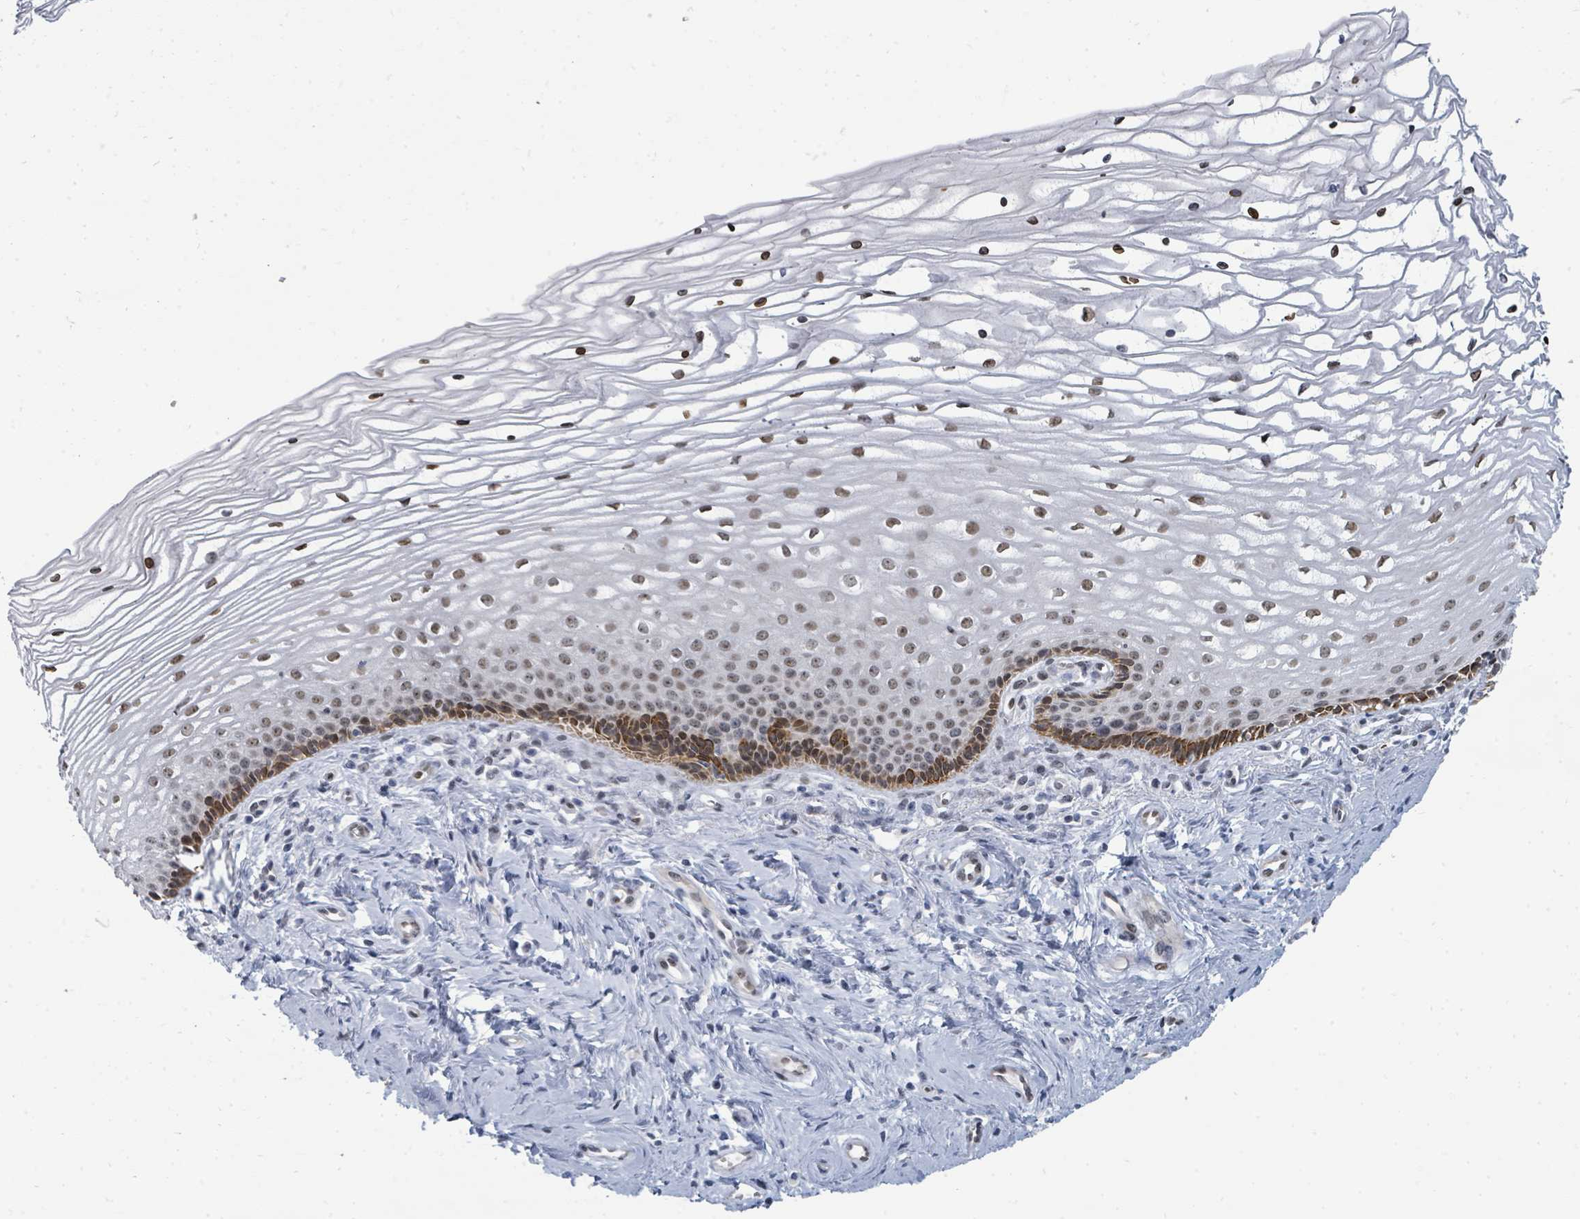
{"staining": {"intensity": "strong", "quantity": ">75%", "location": "nuclear"}, "tissue": "cervix", "cell_type": "Glandular cells", "image_type": "normal", "snomed": [{"axis": "morphology", "description": "Normal tissue, NOS"}, {"axis": "topography", "description": "Cervix"}], "caption": "This is a photomicrograph of IHC staining of unremarkable cervix, which shows strong expression in the nuclear of glandular cells.", "gene": "SUMO2", "patient": {"sex": "female", "age": 47}}